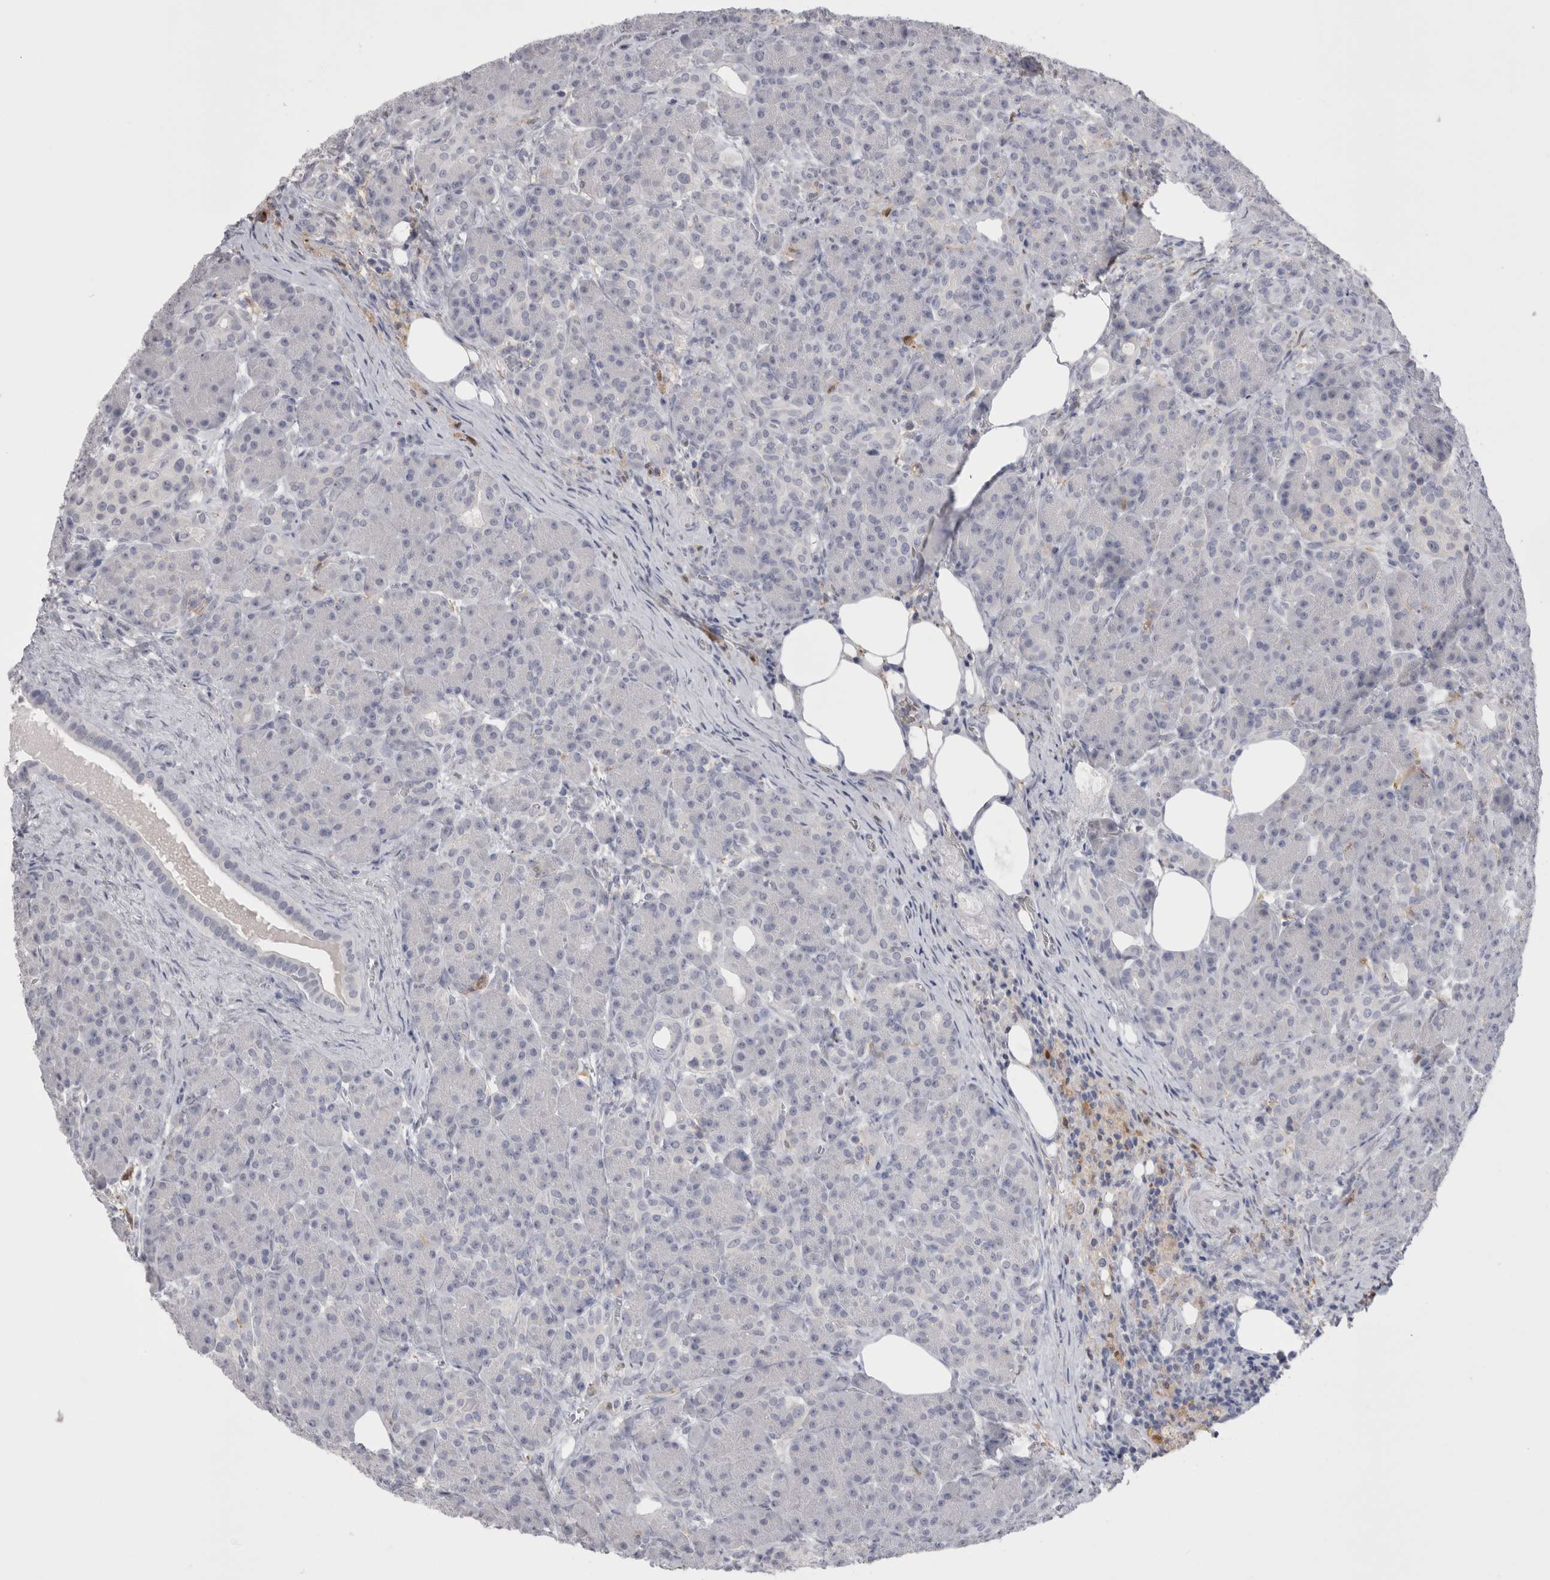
{"staining": {"intensity": "negative", "quantity": "none", "location": "none"}, "tissue": "pancreas", "cell_type": "Exocrine glandular cells", "image_type": "normal", "snomed": [{"axis": "morphology", "description": "Normal tissue, NOS"}, {"axis": "topography", "description": "Pancreas"}], "caption": "Pancreas stained for a protein using IHC reveals no staining exocrine glandular cells.", "gene": "SUCNR1", "patient": {"sex": "male", "age": 63}}